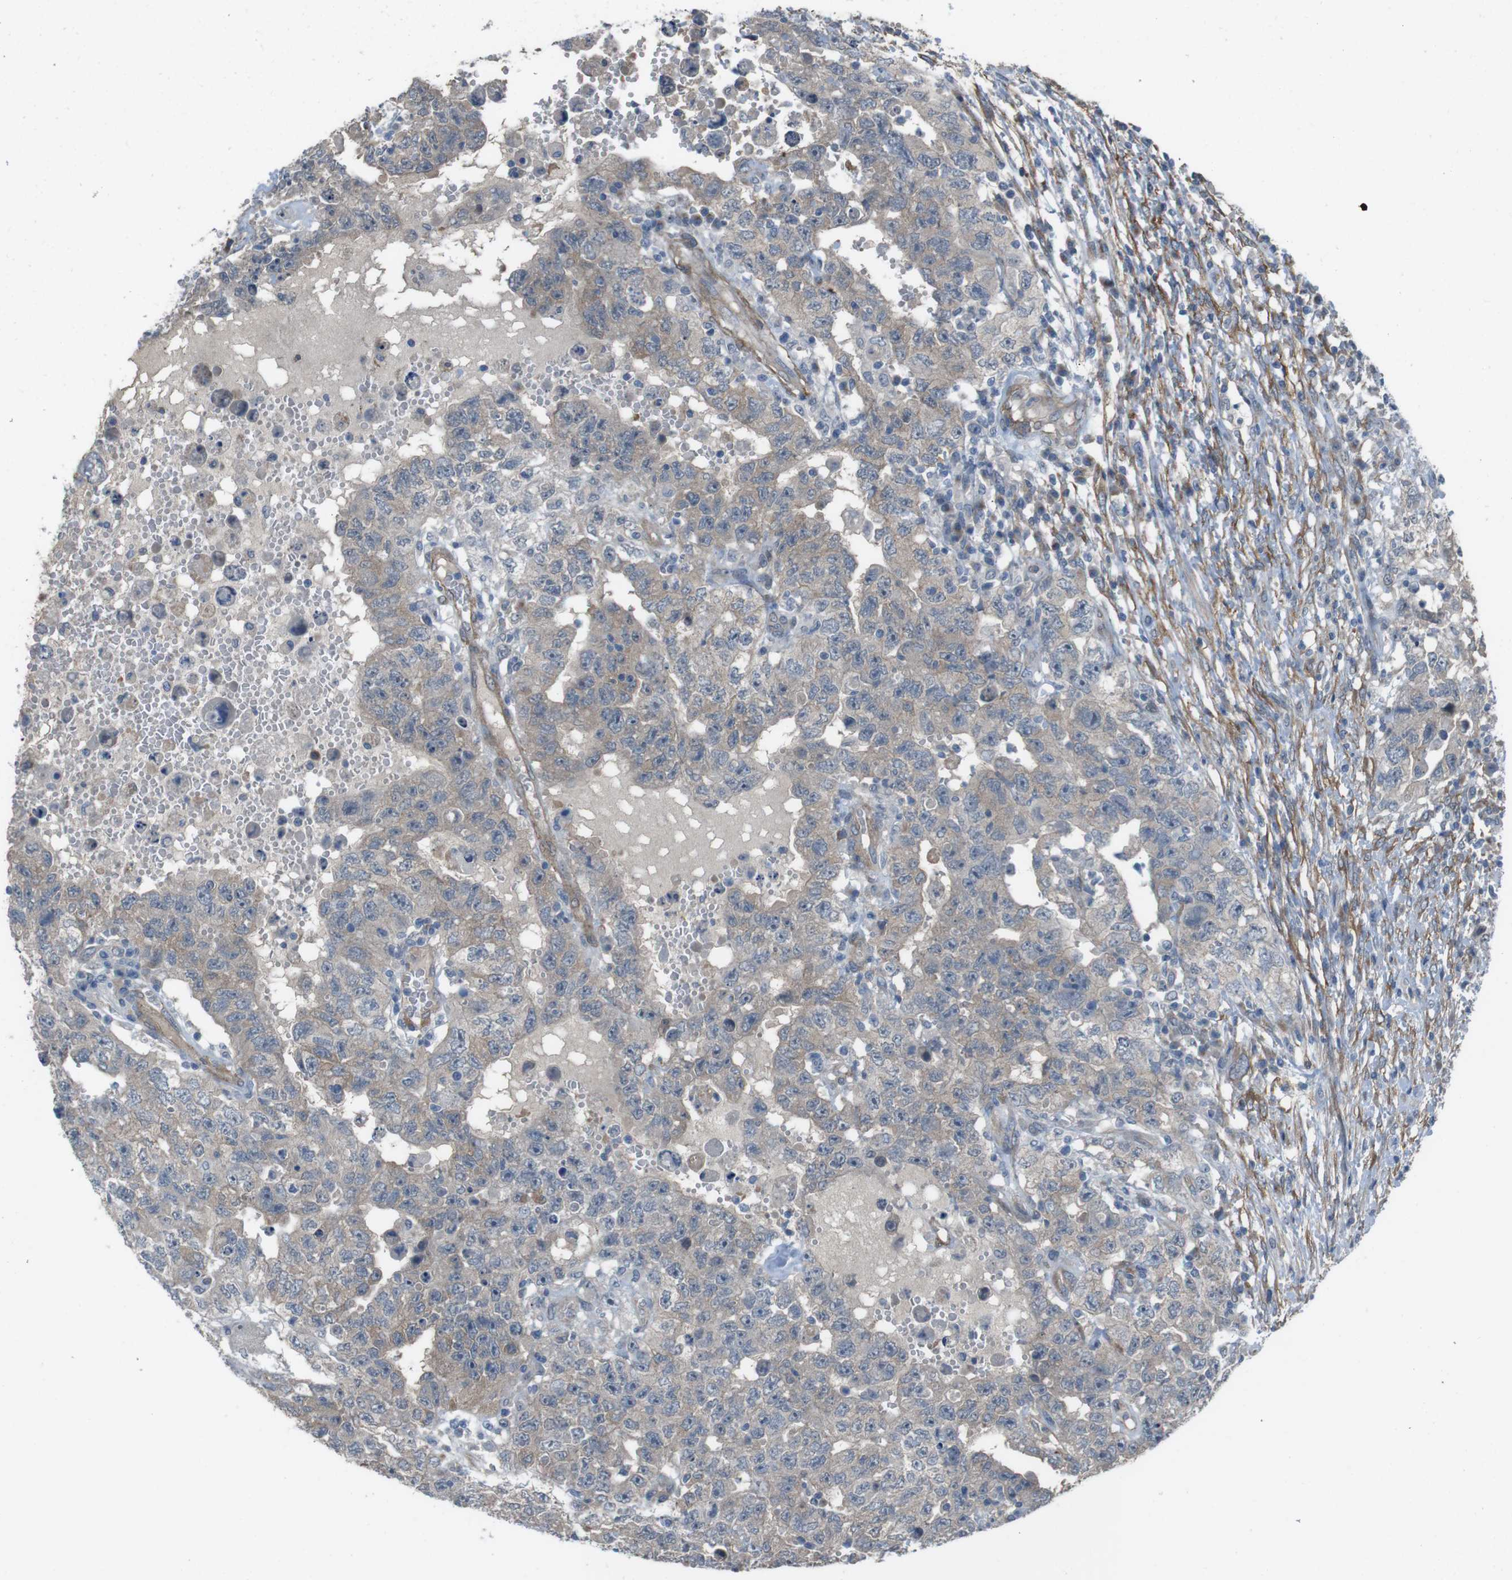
{"staining": {"intensity": "weak", "quantity": "25%-75%", "location": "cytoplasmic/membranous"}, "tissue": "testis cancer", "cell_type": "Tumor cells", "image_type": "cancer", "snomed": [{"axis": "morphology", "description": "Carcinoma, Embryonal, NOS"}, {"axis": "topography", "description": "Testis"}], "caption": "Embryonal carcinoma (testis) stained for a protein (brown) demonstrates weak cytoplasmic/membranous positive positivity in about 25%-75% of tumor cells.", "gene": "ANK2", "patient": {"sex": "male", "age": 26}}